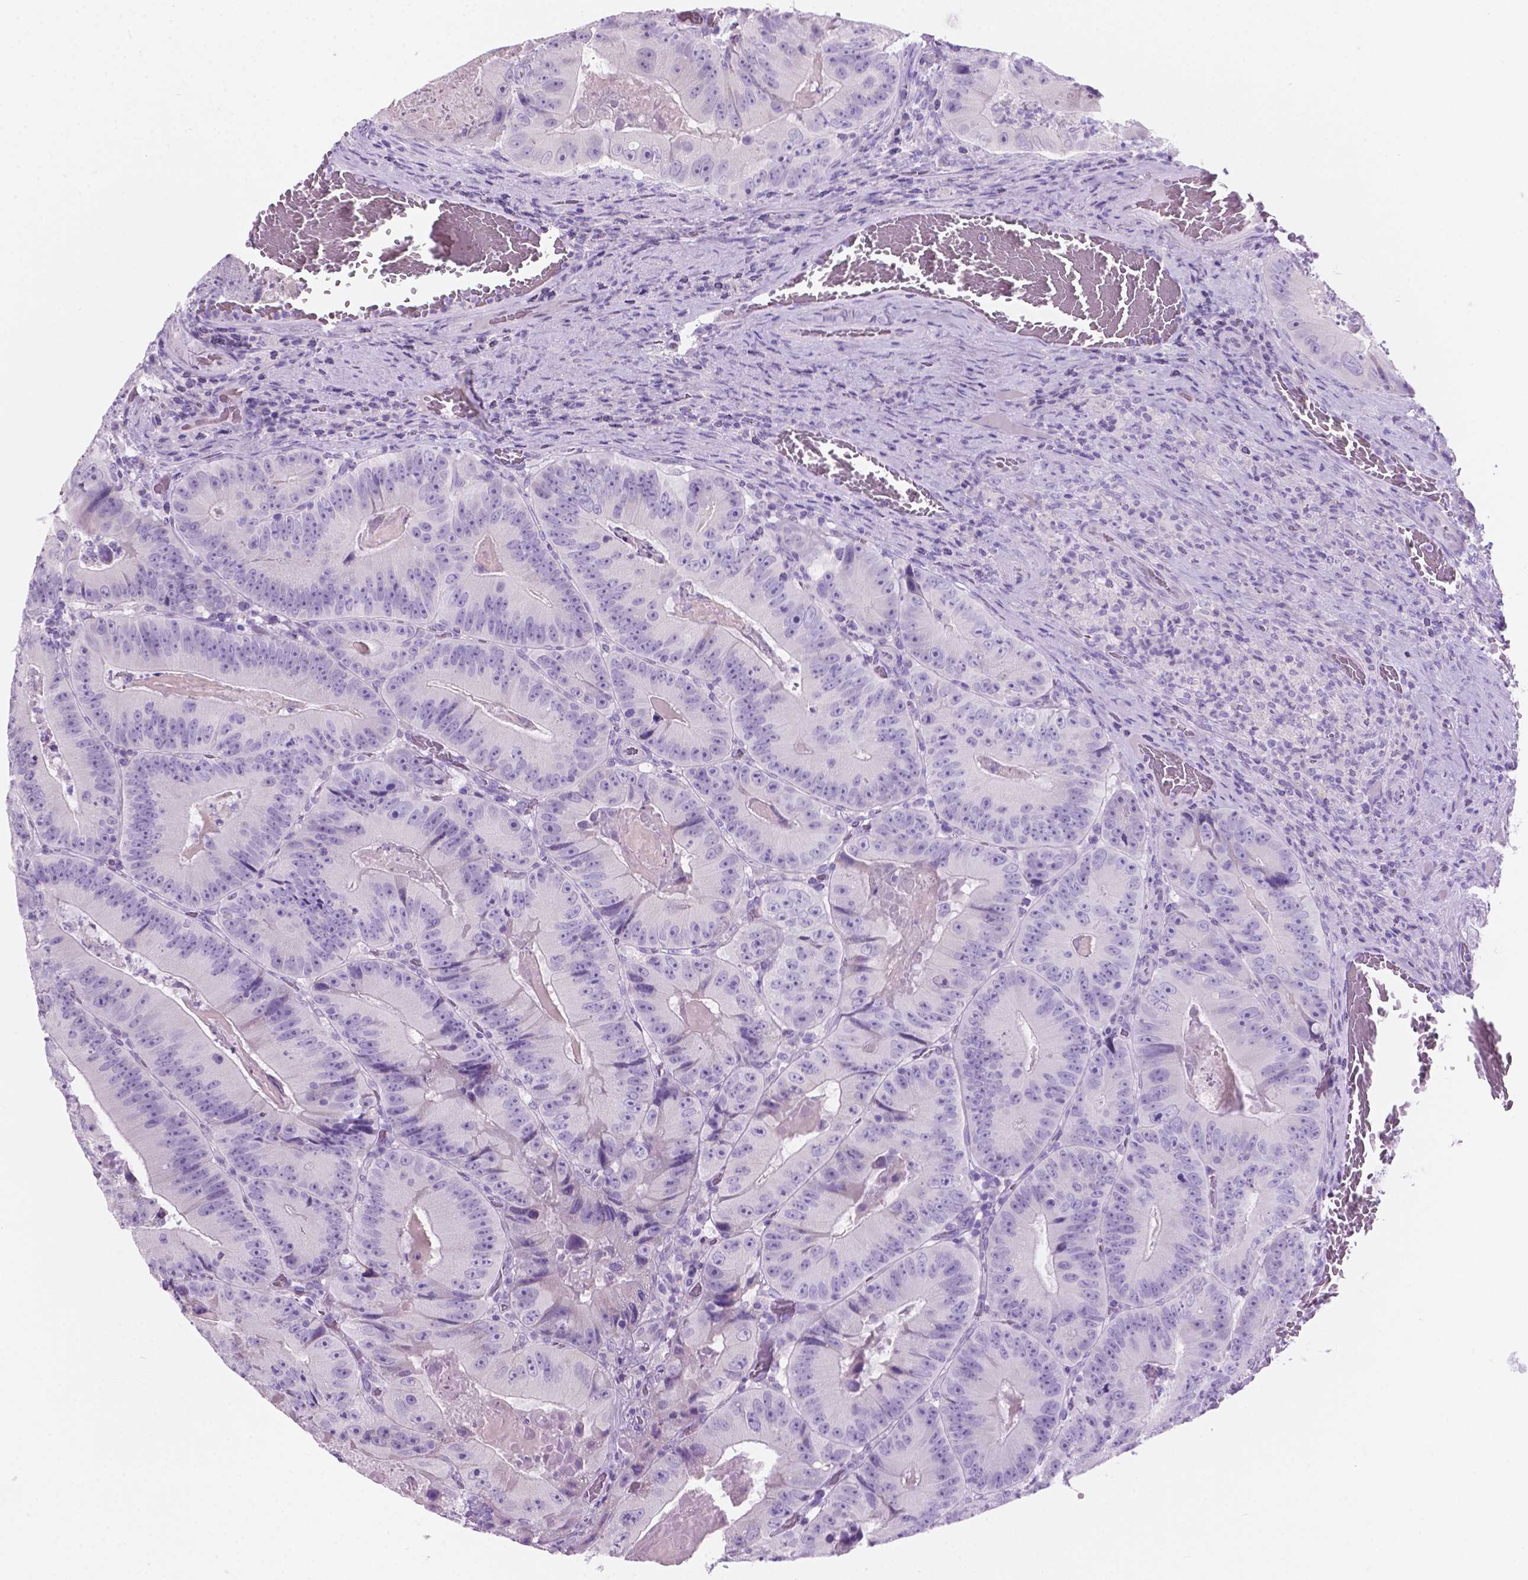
{"staining": {"intensity": "negative", "quantity": "none", "location": "none"}, "tissue": "colorectal cancer", "cell_type": "Tumor cells", "image_type": "cancer", "snomed": [{"axis": "morphology", "description": "Adenocarcinoma, NOS"}, {"axis": "topography", "description": "Colon"}], "caption": "Photomicrograph shows no significant protein expression in tumor cells of colorectal adenocarcinoma. (Stains: DAB IHC with hematoxylin counter stain, Microscopy: brightfield microscopy at high magnification).", "gene": "GRIN2B", "patient": {"sex": "female", "age": 86}}